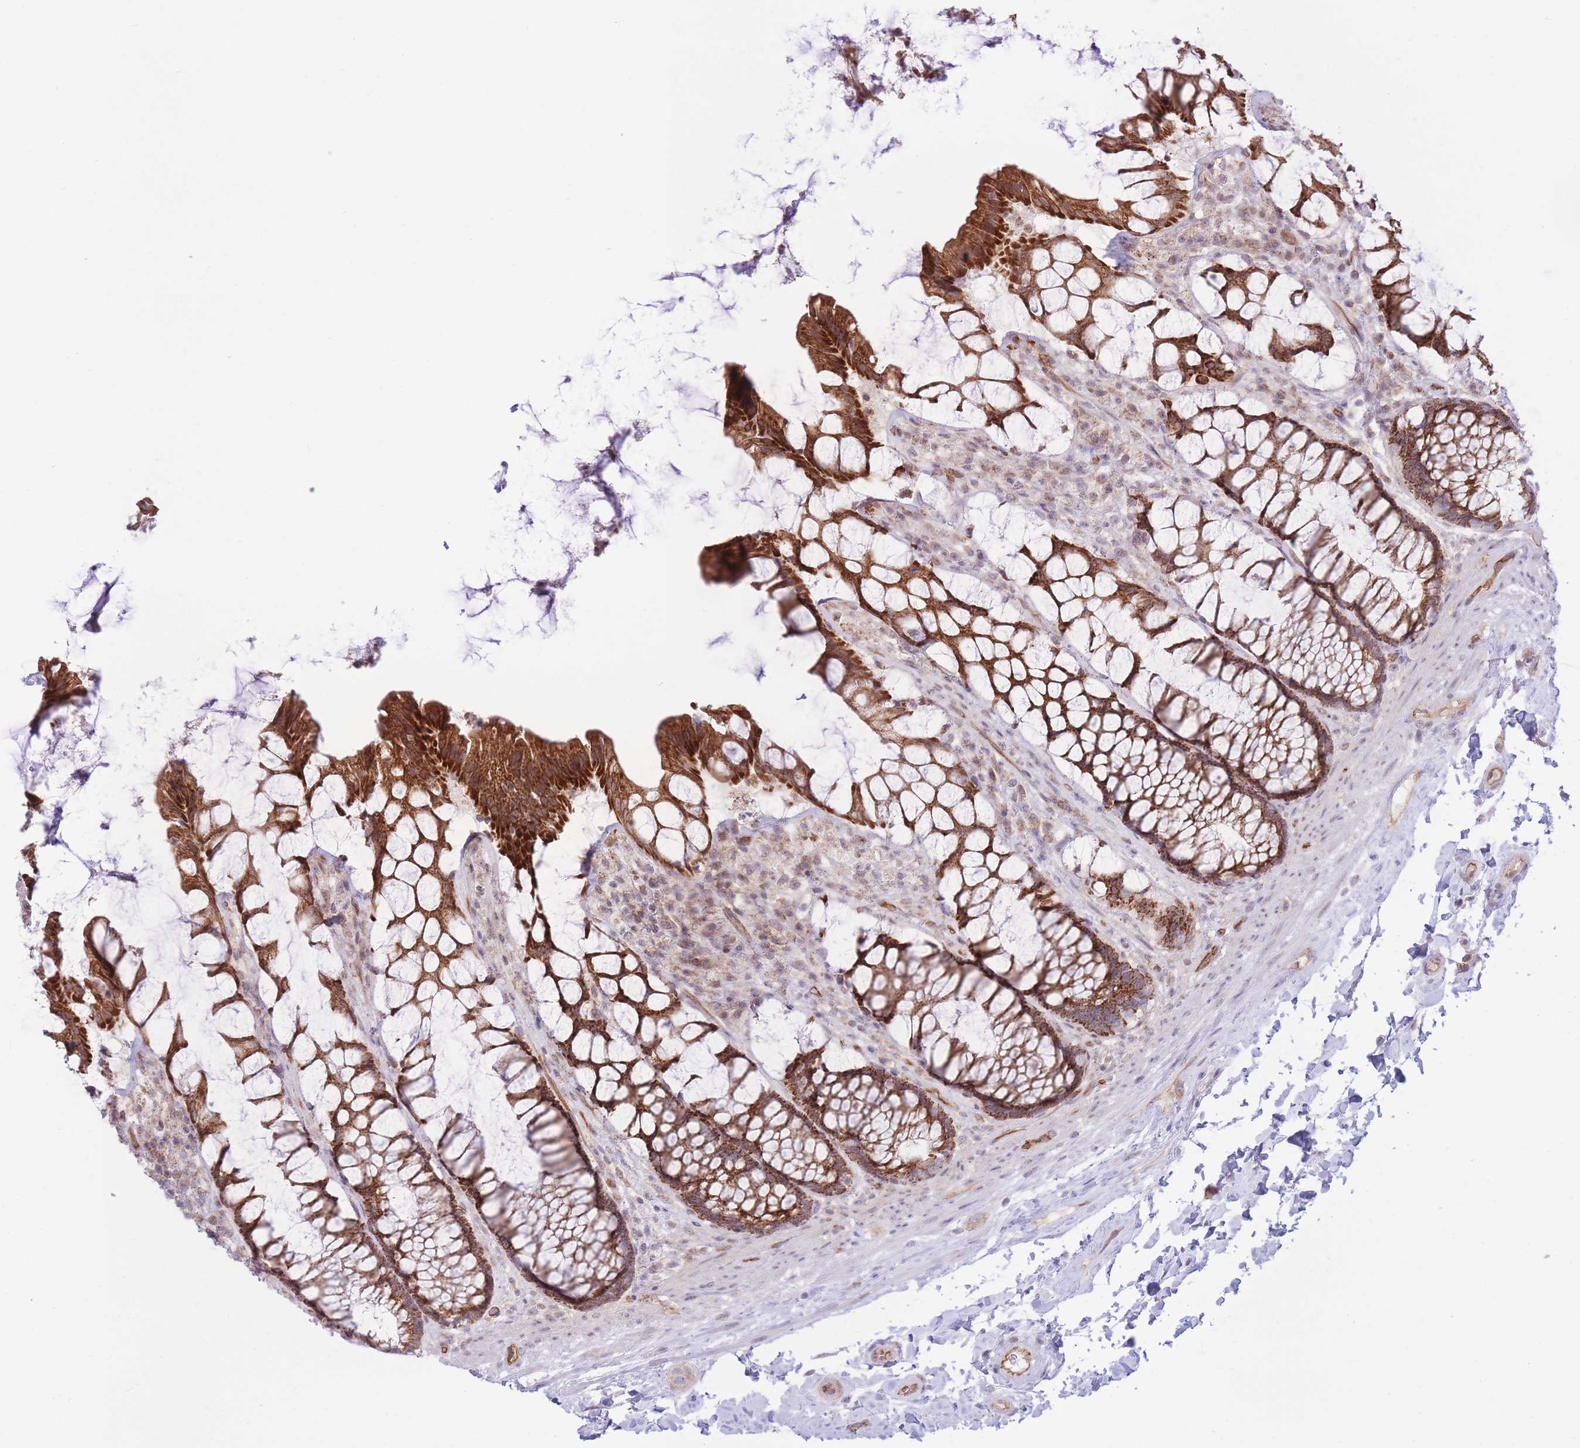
{"staining": {"intensity": "strong", "quantity": ">75%", "location": "cytoplasmic/membranous"}, "tissue": "rectum", "cell_type": "Glandular cells", "image_type": "normal", "snomed": [{"axis": "morphology", "description": "Normal tissue, NOS"}, {"axis": "topography", "description": "Rectum"}], "caption": "Immunohistochemistry (IHC) of benign rectum displays high levels of strong cytoplasmic/membranous staining in approximately >75% of glandular cells. The protein is shown in brown color, while the nuclei are stained blue.", "gene": "MRPS31", "patient": {"sex": "female", "age": 58}}